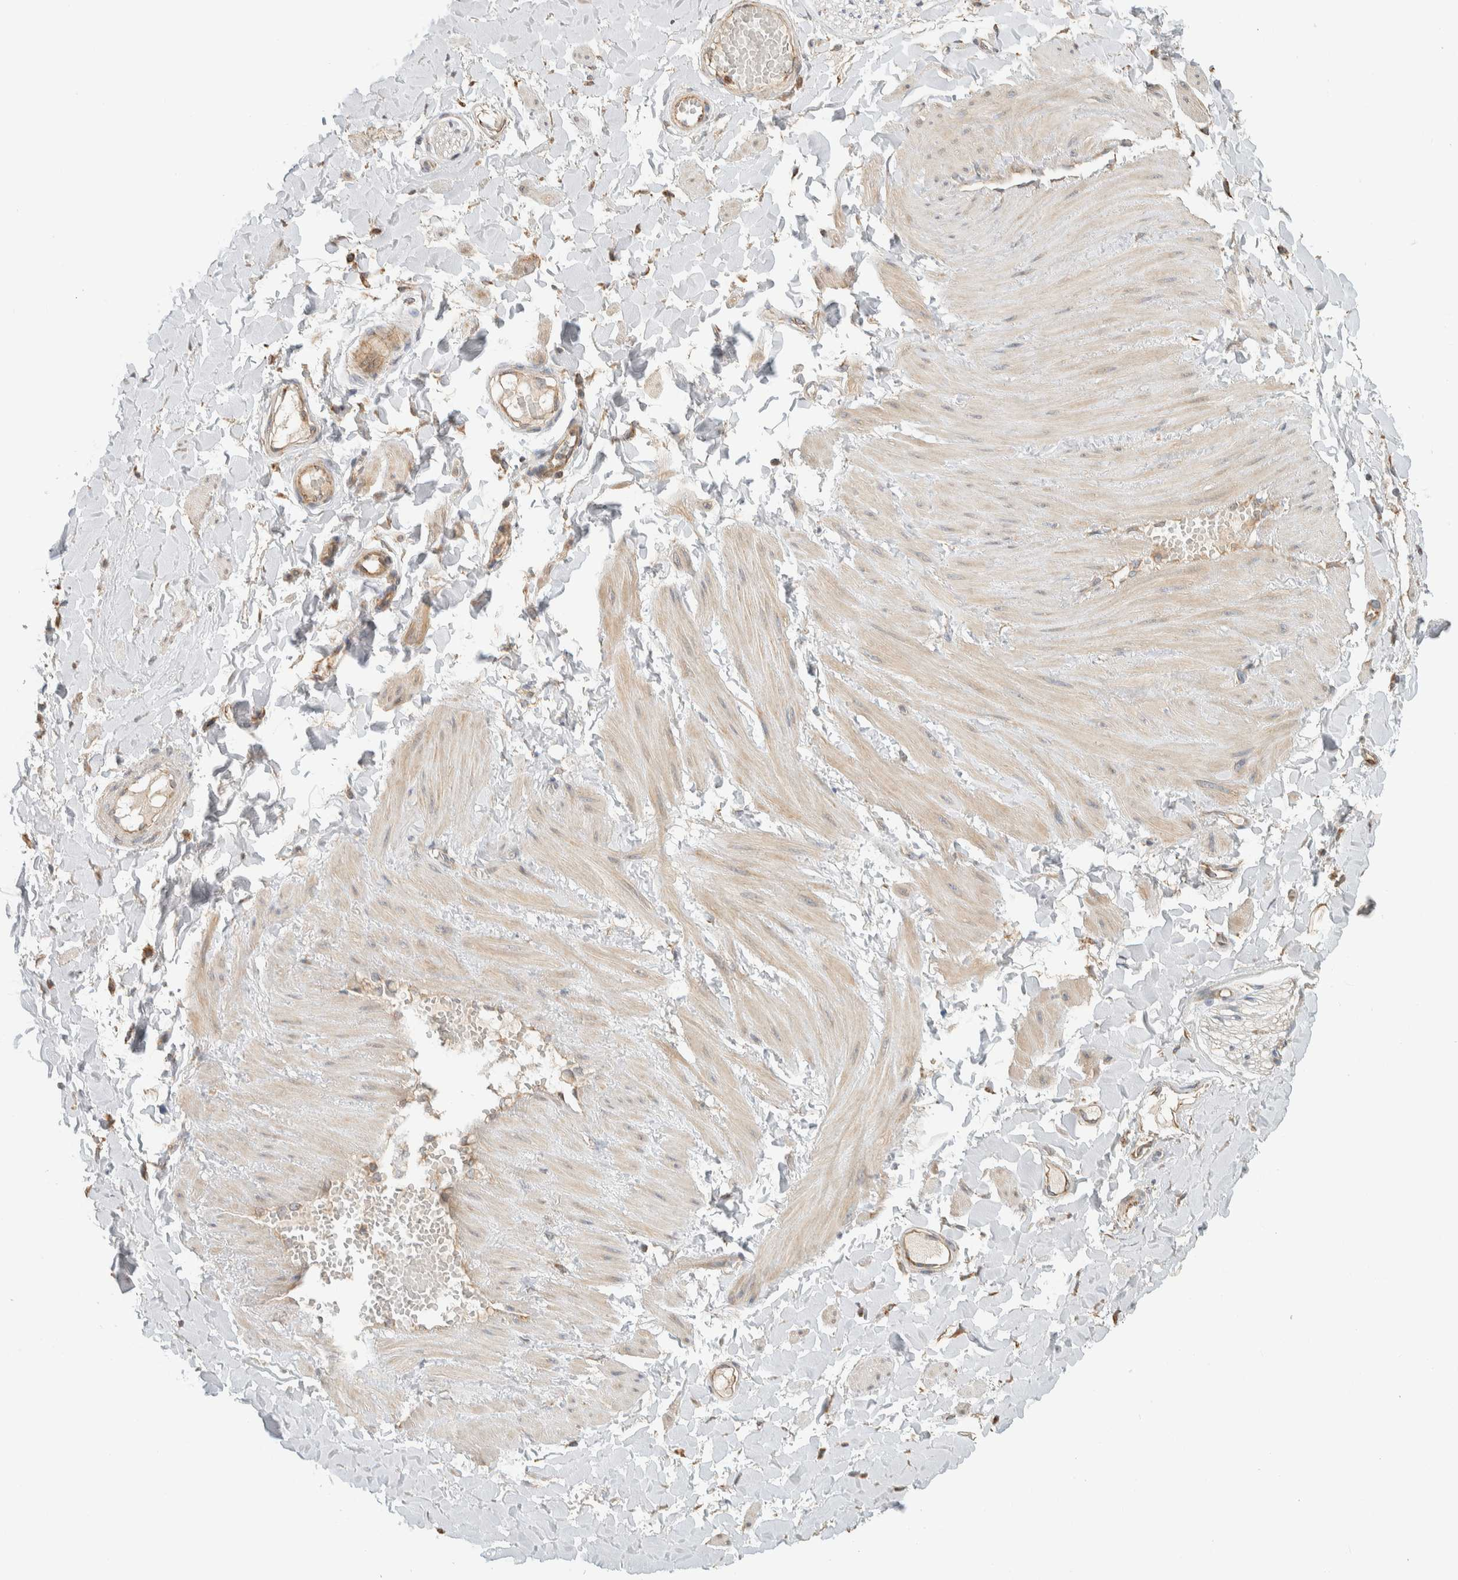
{"staining": {"intensity": "weak", "quantity": "25%-75%", "location": "cytoplasmic/membranous"}, "tissue": "adipose tissue", "cell_type": "Adipocytes", "image_type": "normal", "snomed": [{"axis": "morphology", "description": "Normal tissue, NOS"}, {"axis": "topography", "description": "Adipose tissue"}, {"axis": "topography", "description": "Vascular tissue"}, {"axis": "topography", "description": "Peripheral nerve tissue"}], "caption": "Adipocytes show weak cytoplasmic/membranous staining in approximately 25%-75% of cells in normal adipose tissue. (brown staining indicates protein expression, while blue staining denotes nuclei).", "gene": "PDE7B", "patient": {"sex": "male", "age": 25}}